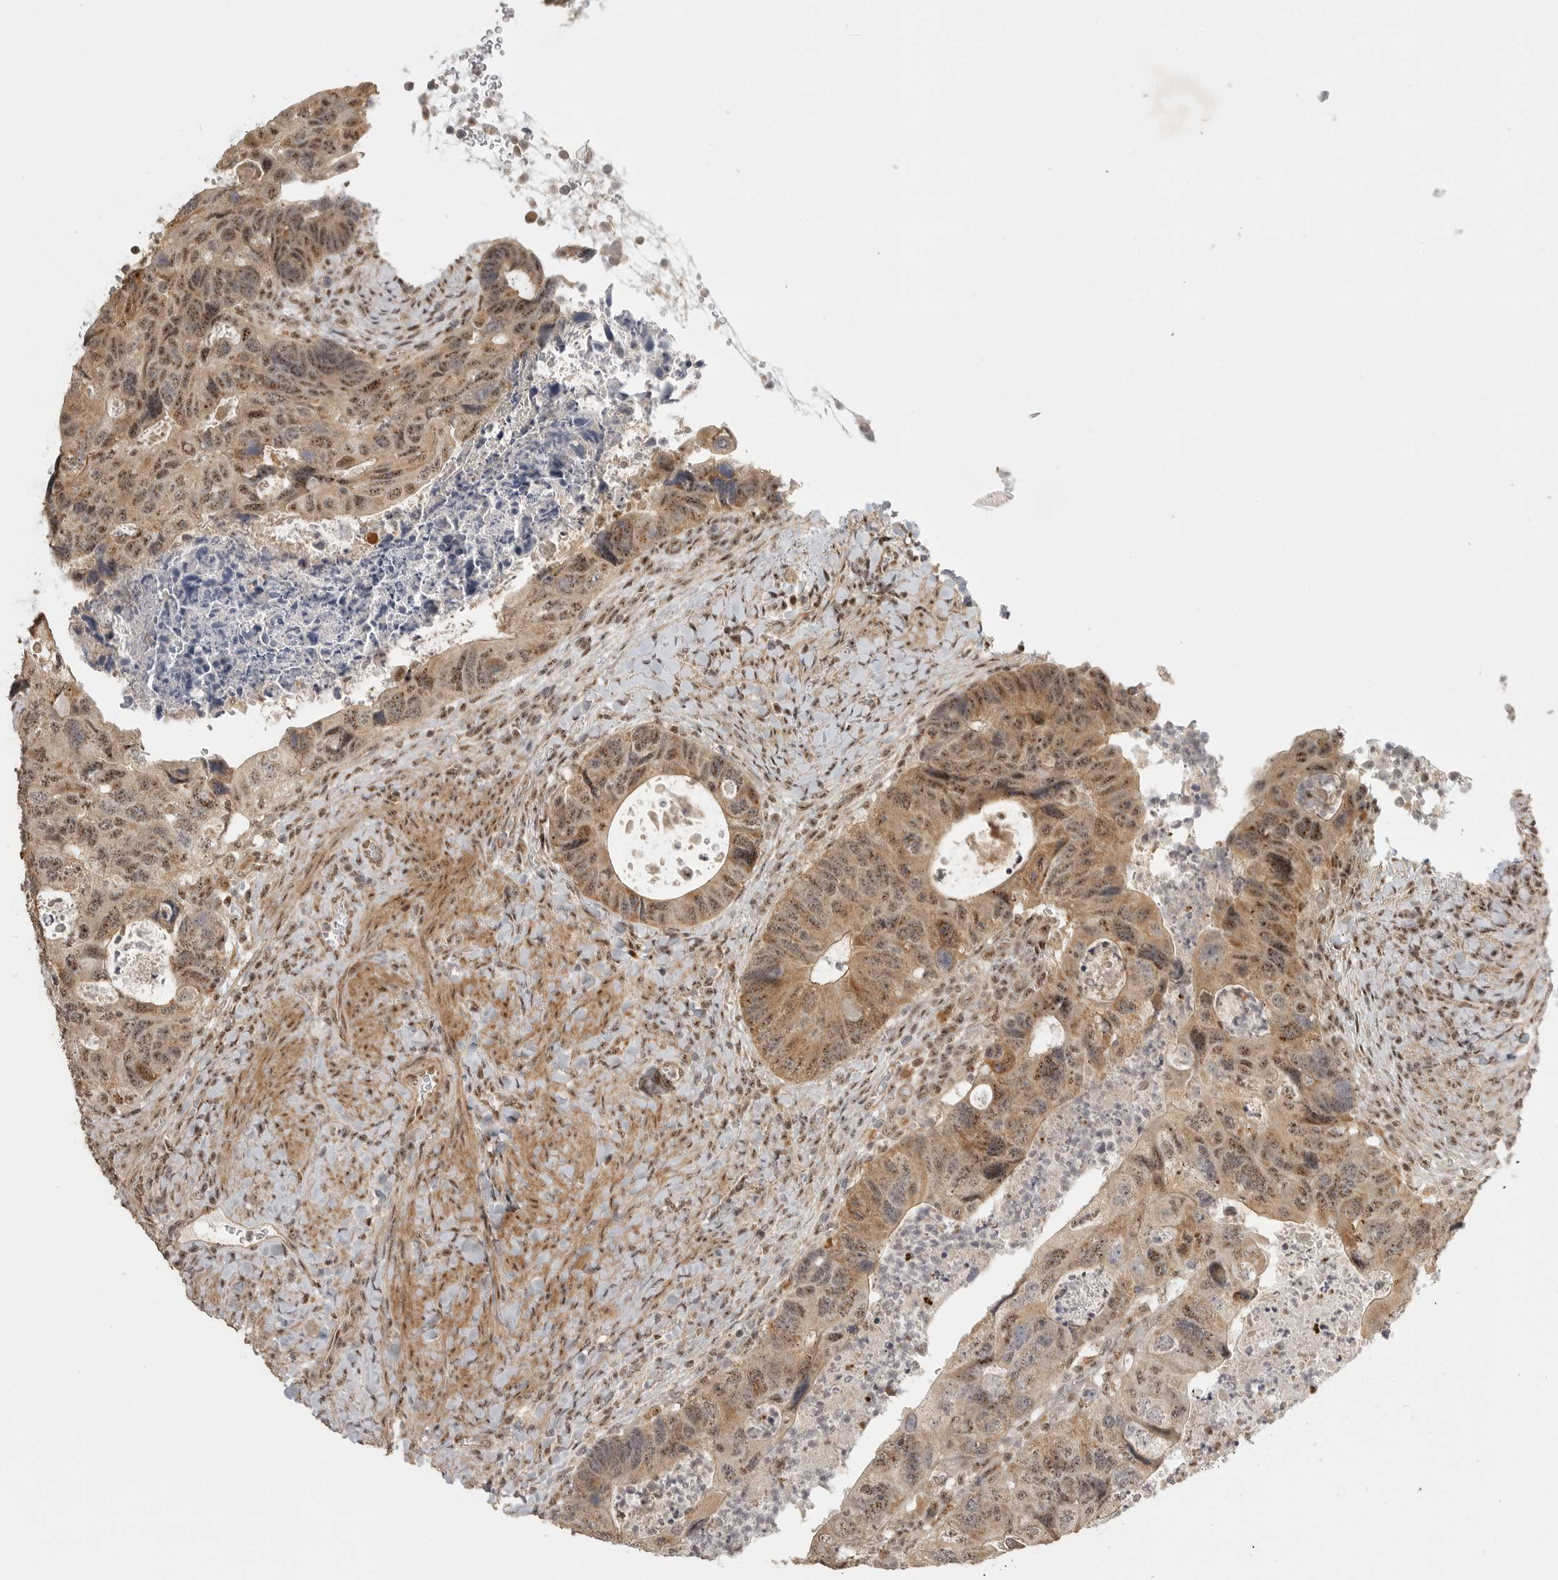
{"staining": {"intensity": "moderate", "quantity": ">75%", "location": "nuclear"}, "tissue": "colorectal cancer", "cell_type": "Tumor cells", "image_type": "cancer", "snomed": [{"axis": "morphology", "description": "Adenocarcinoma, NOS"}, {"axis": "topography", "description": "Rectum"}], "caption": "Immunohistochemical staining of colorectal adenocarcinoma exhibits moderate nuclear protein expression in about >75% of tumor cells.", "gene": "POMP", "patient": {"sex": "male", "age": 59}}